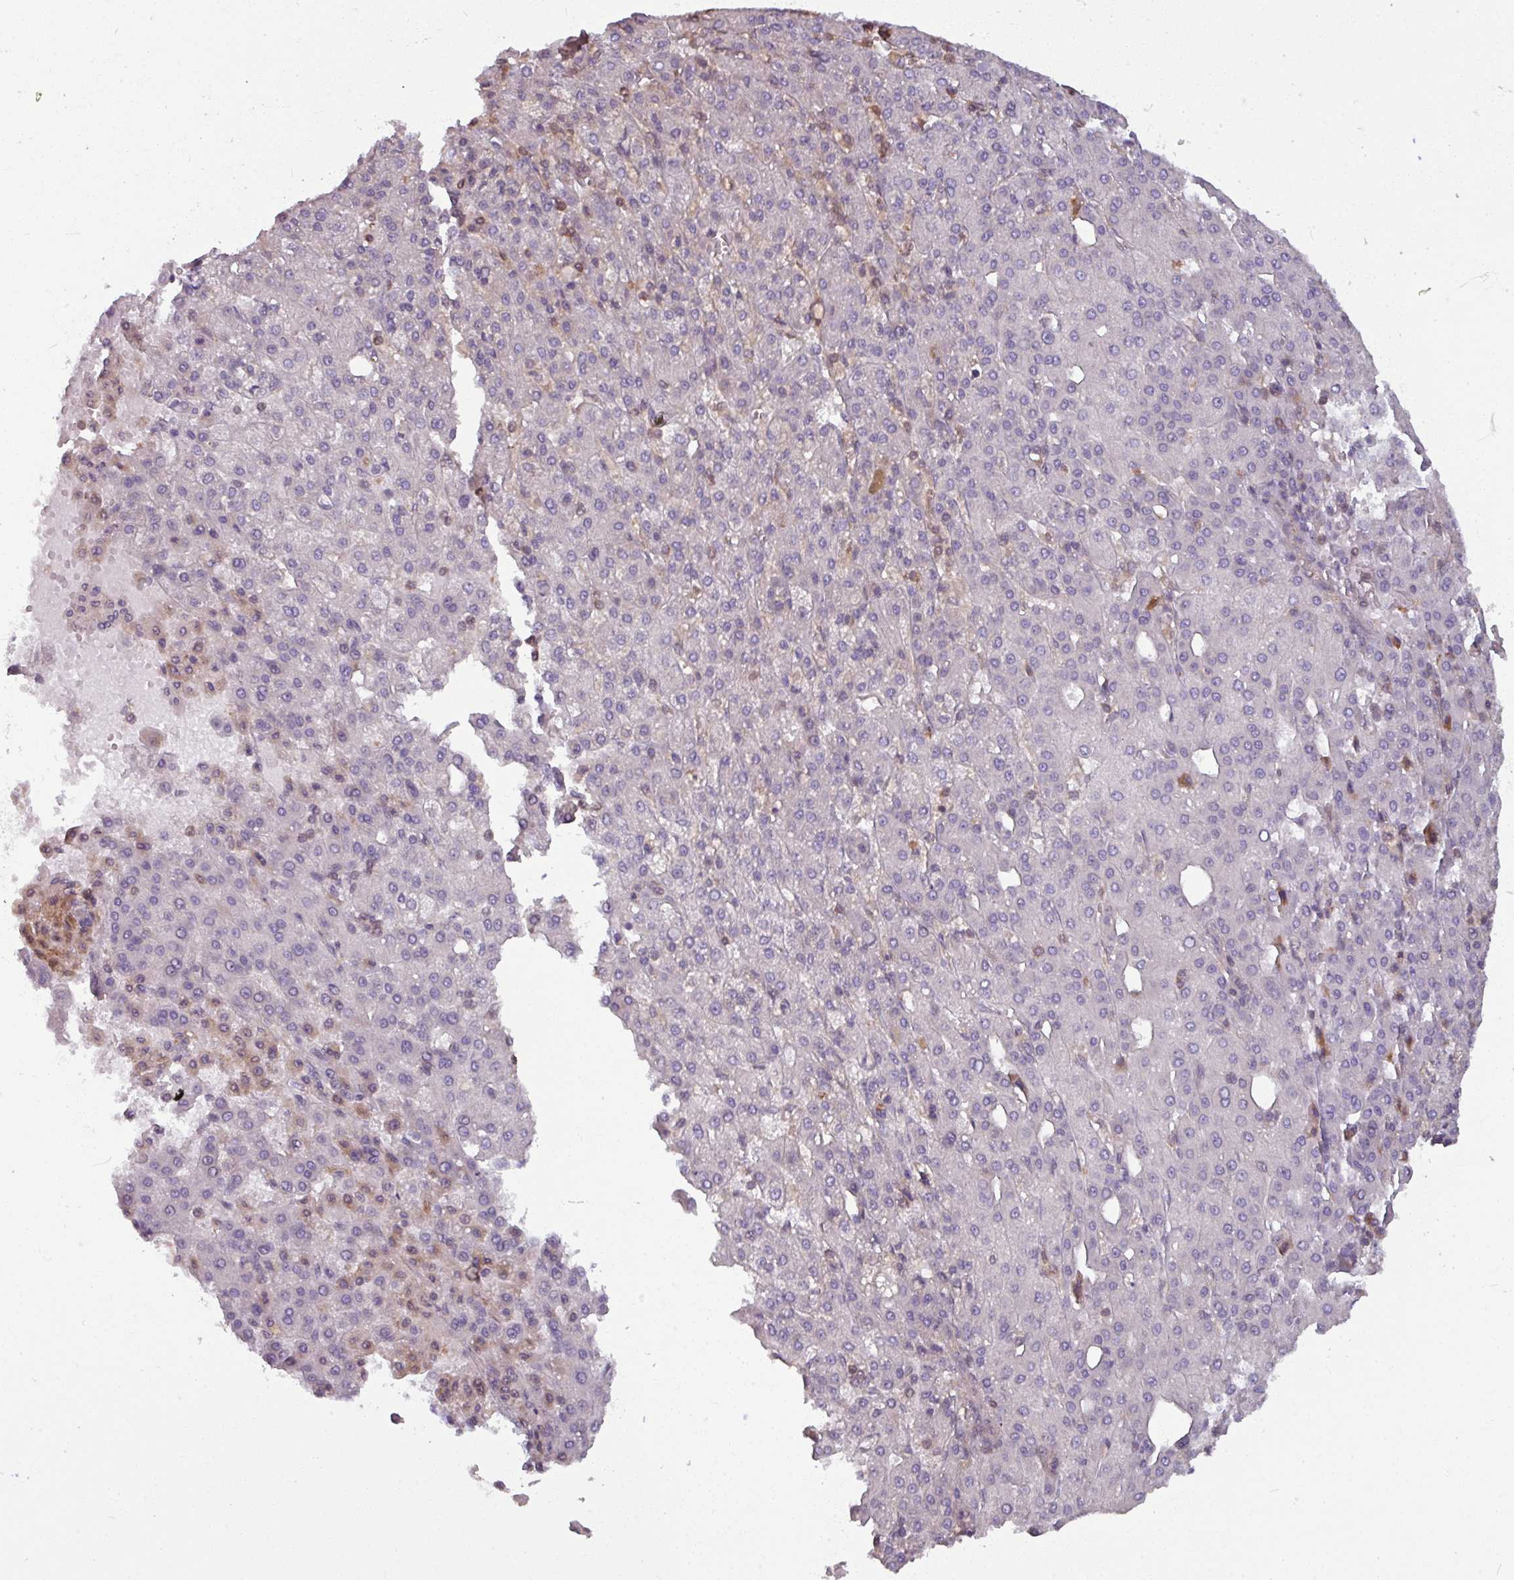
{"staining": {"intensity": "weak", "quantity": "<25%", "location": "cytoplasmic/membranous"}, "tissue": "liver cancer", "cell_type": "Tumor cells", "image_type": "cancer", "snomed": [{"axis": "morphology", "description": "Carcinoma, Hepatocellular, NOS"}, {"axis": "topography", "description": "Liver"}], "caption": "Tumor cells show no significant staining in hepatocellular carcinoma (liver).", "gene": "TUSC3", "patient": {"sex": "male", "age": 65}}